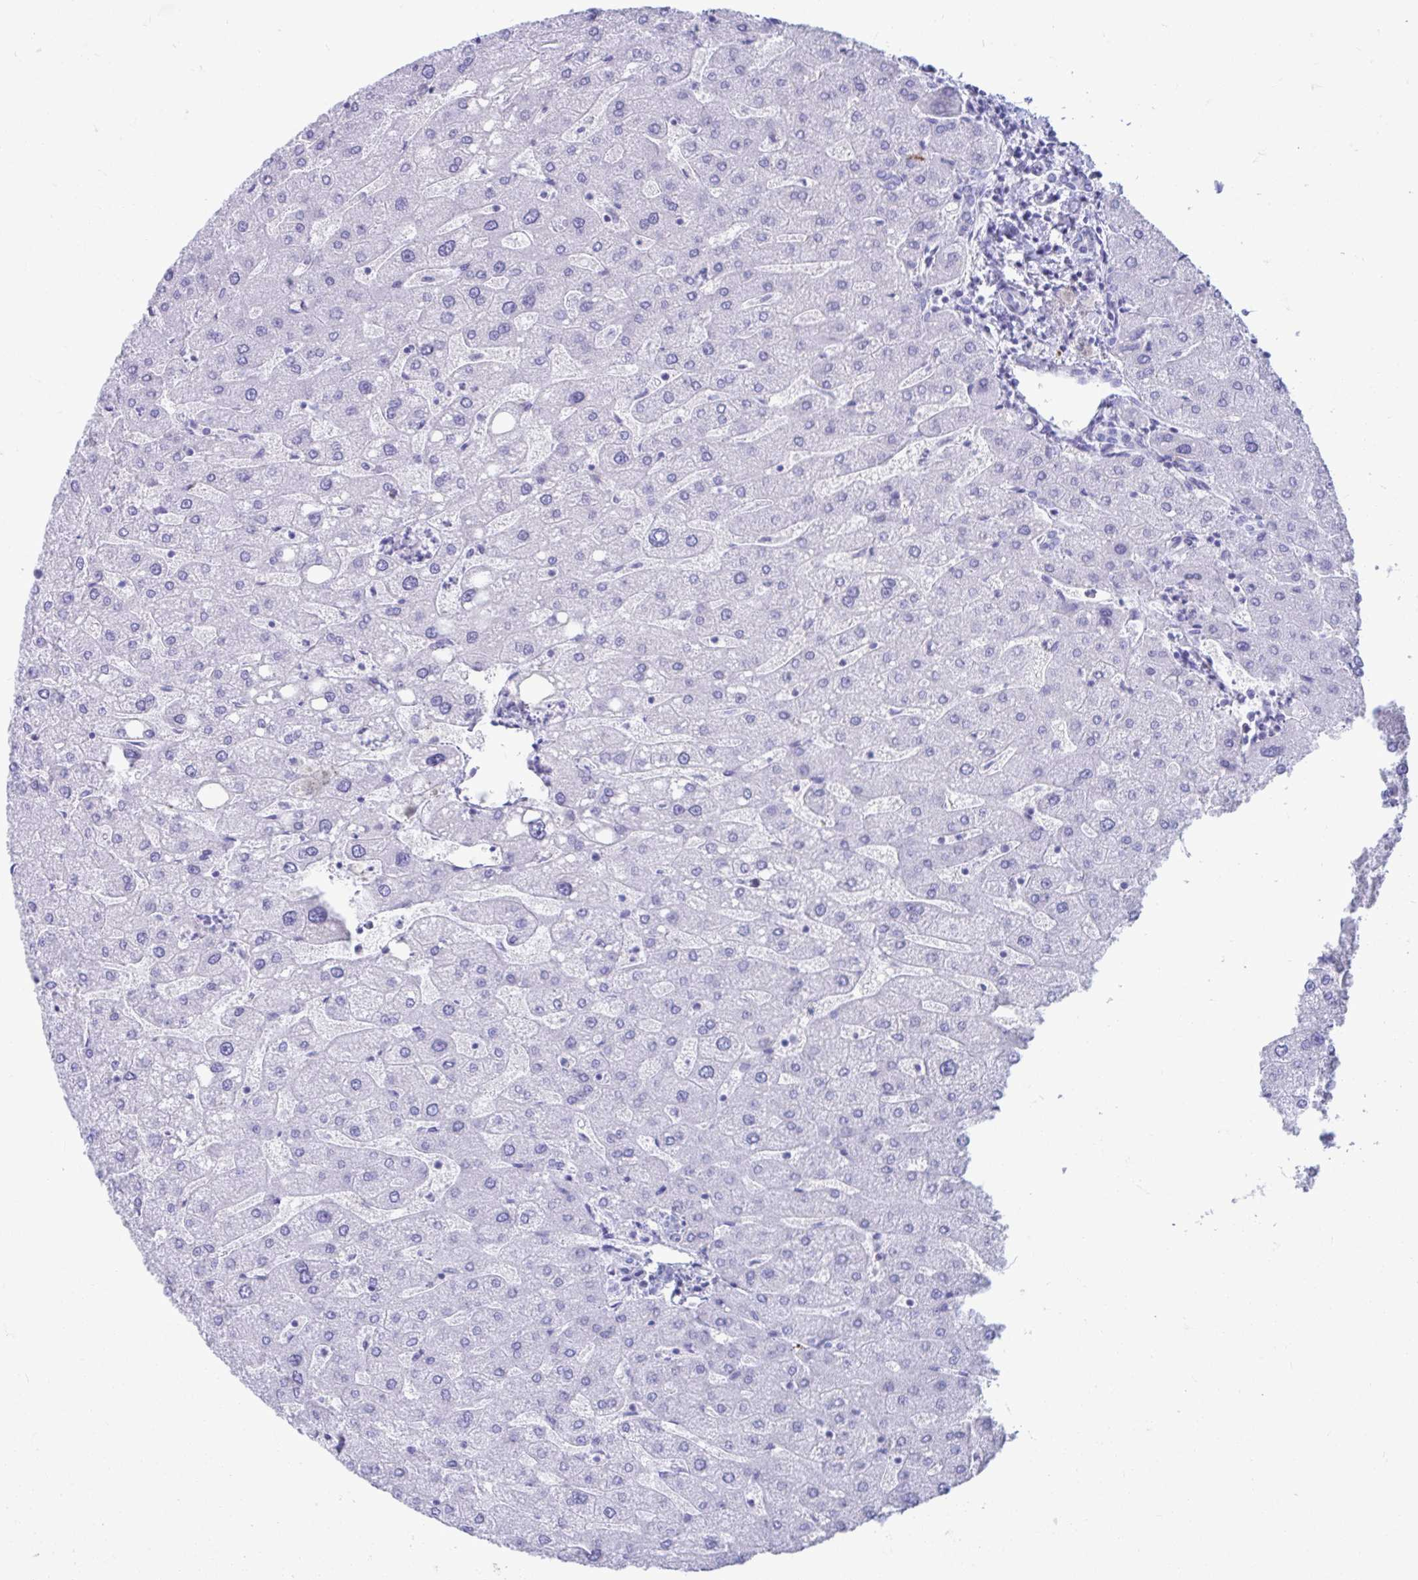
{"staining": {"intensity": "negative", "quantity": "none", "location": "none"}, "tissue": "liver", "cell_type": "Cholangiocytes", "image_type": "normal", "snomed": [{"axis": "morphology", "description": "Normal tissue, NOS"}, {"axis": "topography", "description": "Liver"}], "caption": "A histopathology image of human liver is negative for staining in cholangiocytes. (DAB (3,3'-diaminobenzidine) immunohistochemistry, high magnification).", "gene": "SHISA8", "patient": {"sex": "male", "age": 67}}